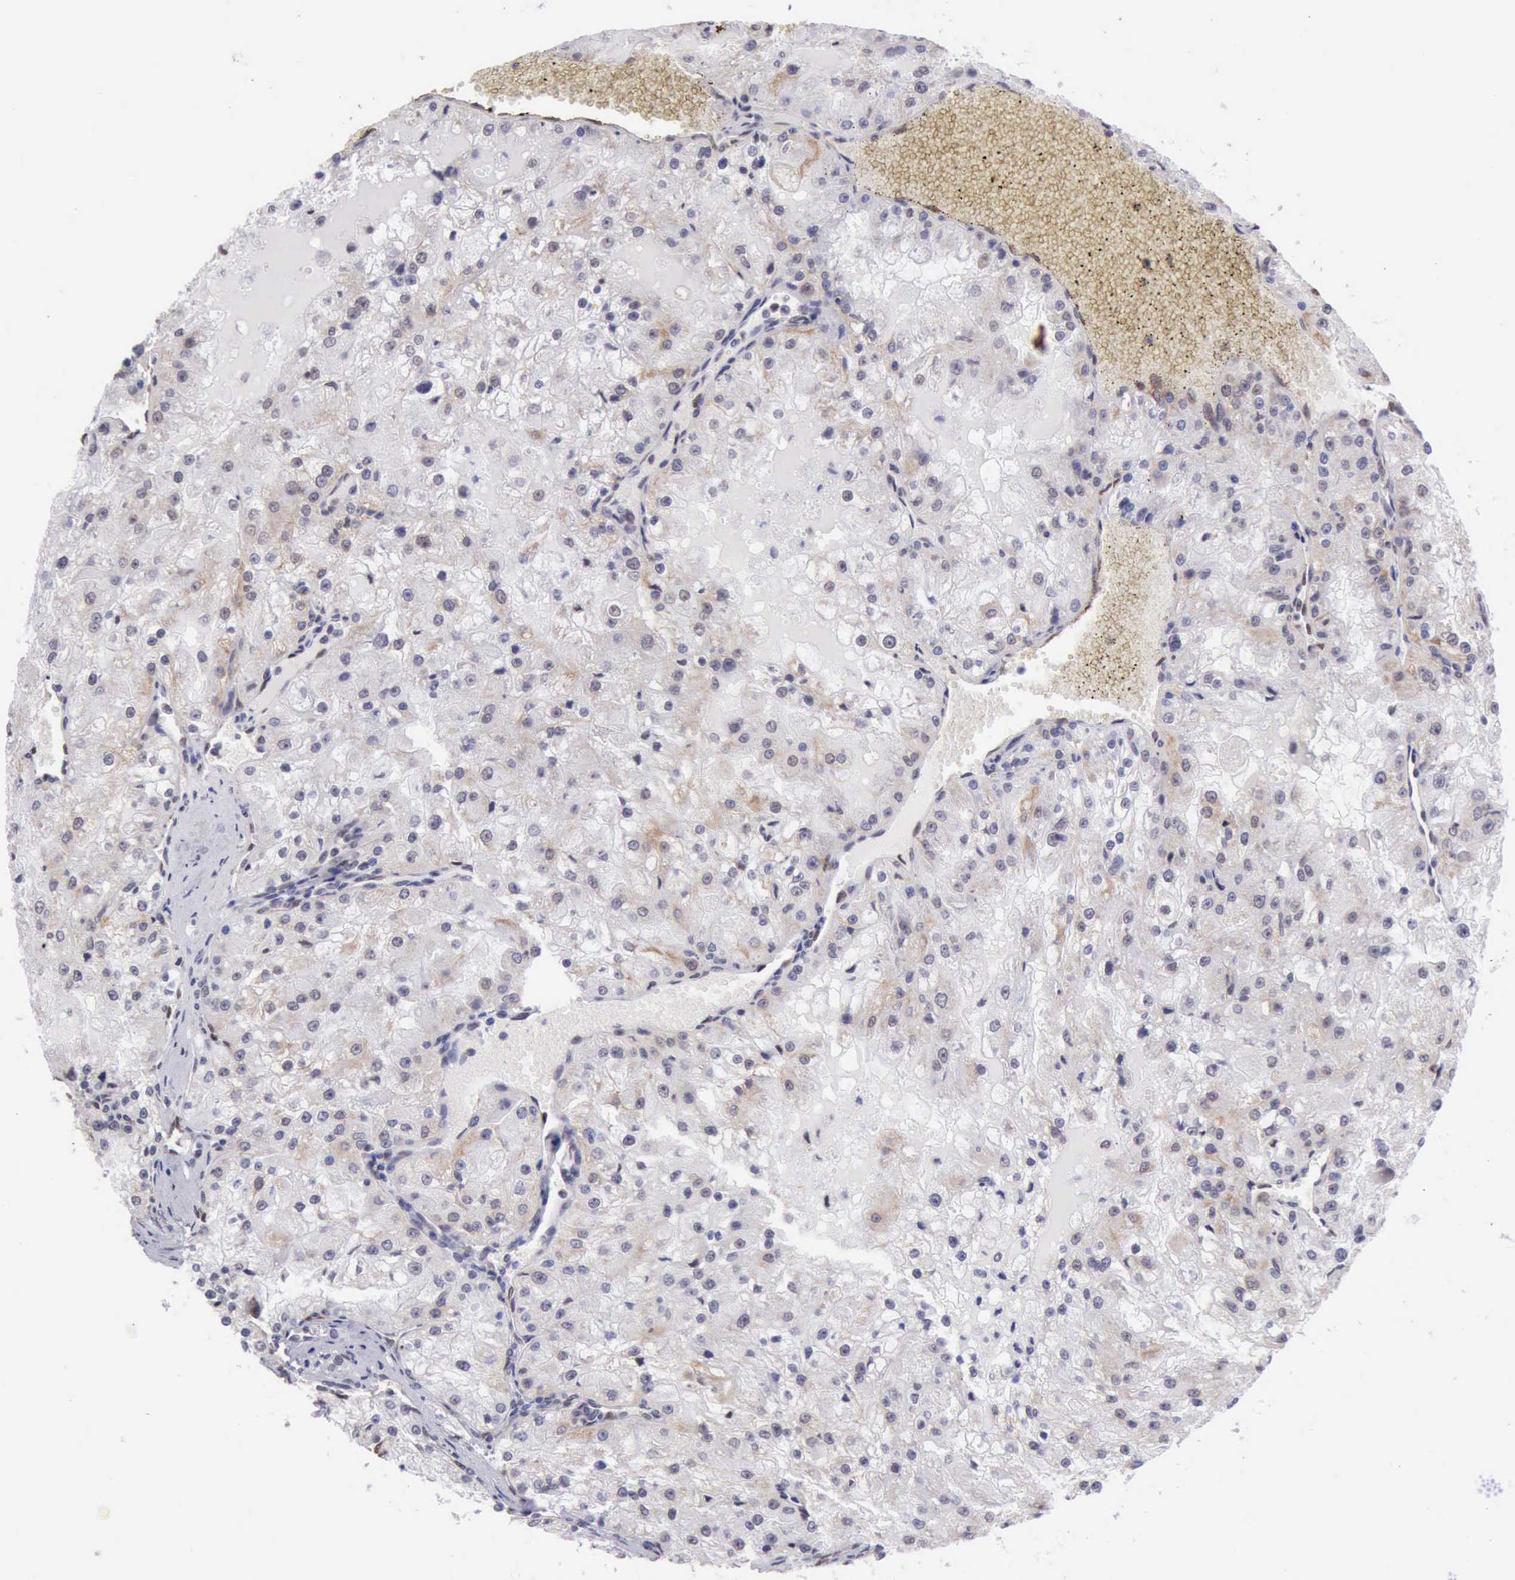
{"staining": {"intensity": "weak", "quantity": "<25%", "location": "nuclear"}, "tissue": "renal cancer", "cell_type": "Tumor cells", "image_type": "cancer", "snomed": [{"axis": "morphology", "description": "Adenocarcinoma, NOS"}, {"axis": "topography", "description": "Kidney"}], "caption": "Photomicrograph shows no significant protein expression in tumor cells of adenocarcinoma (renal). Brightfield microscopy of immunohistochemistry stained with DAB (3,3'-diaminobenzidine) (brown) and hematoxylin (blue), captured at high magnification.", "gene": "ERCC4", "patient": {"sex": "female", "age": 74}}